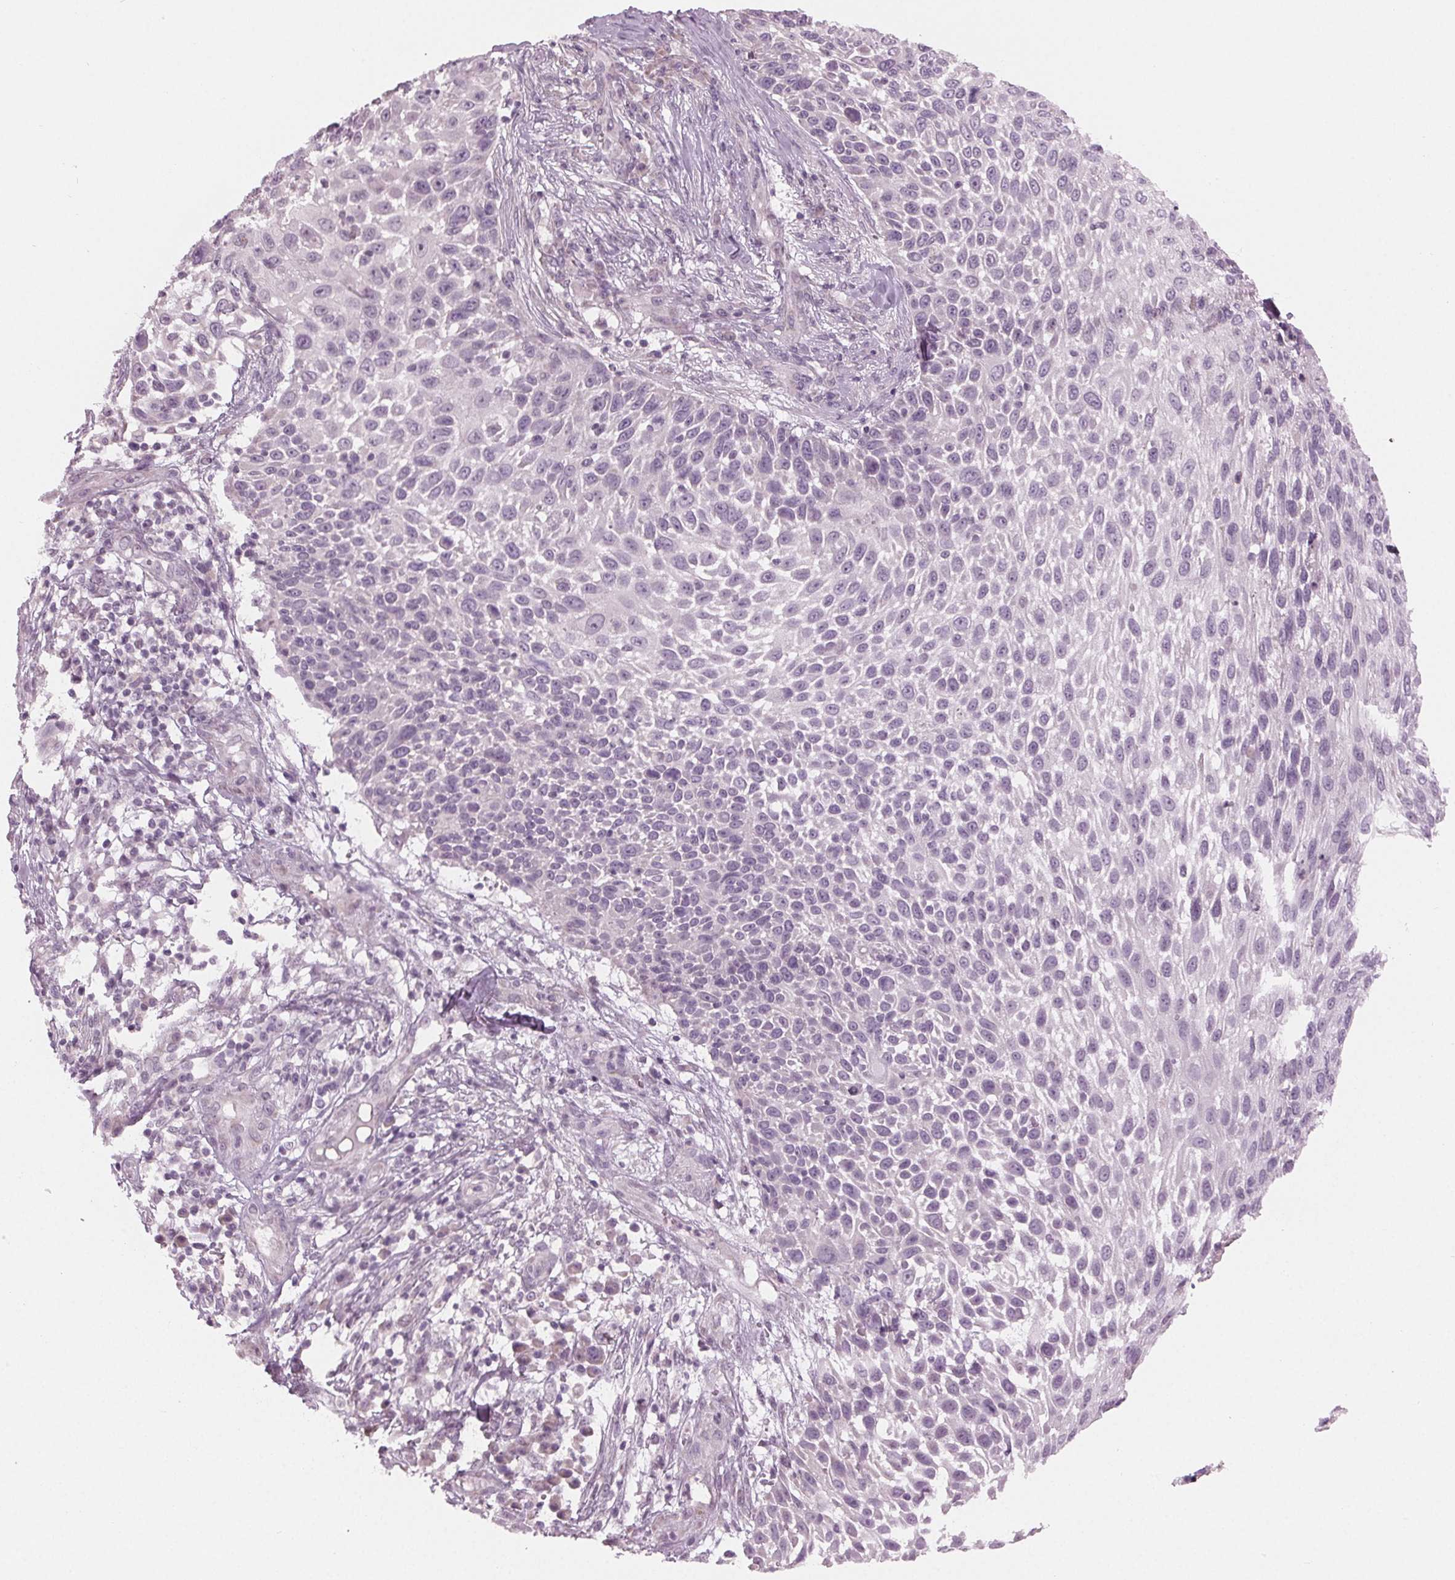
{"staining": {"intensity": "negative", "quantity": "none", "location": "none"}, "tissue": "skin cancer", "cell_type": "Tumor cells", "image_type": "cancer", "snomed": [{"axis": "morphology", "description": "Squamous cell carcinoma, NOS"}, {"axis": "topography", "description": "Skin"}], "caption": "IHC of human skin cancer displays no positivity in tumor cells.", "gene": "PRAP1", "patient": {"sex": "male", "age": 92}}